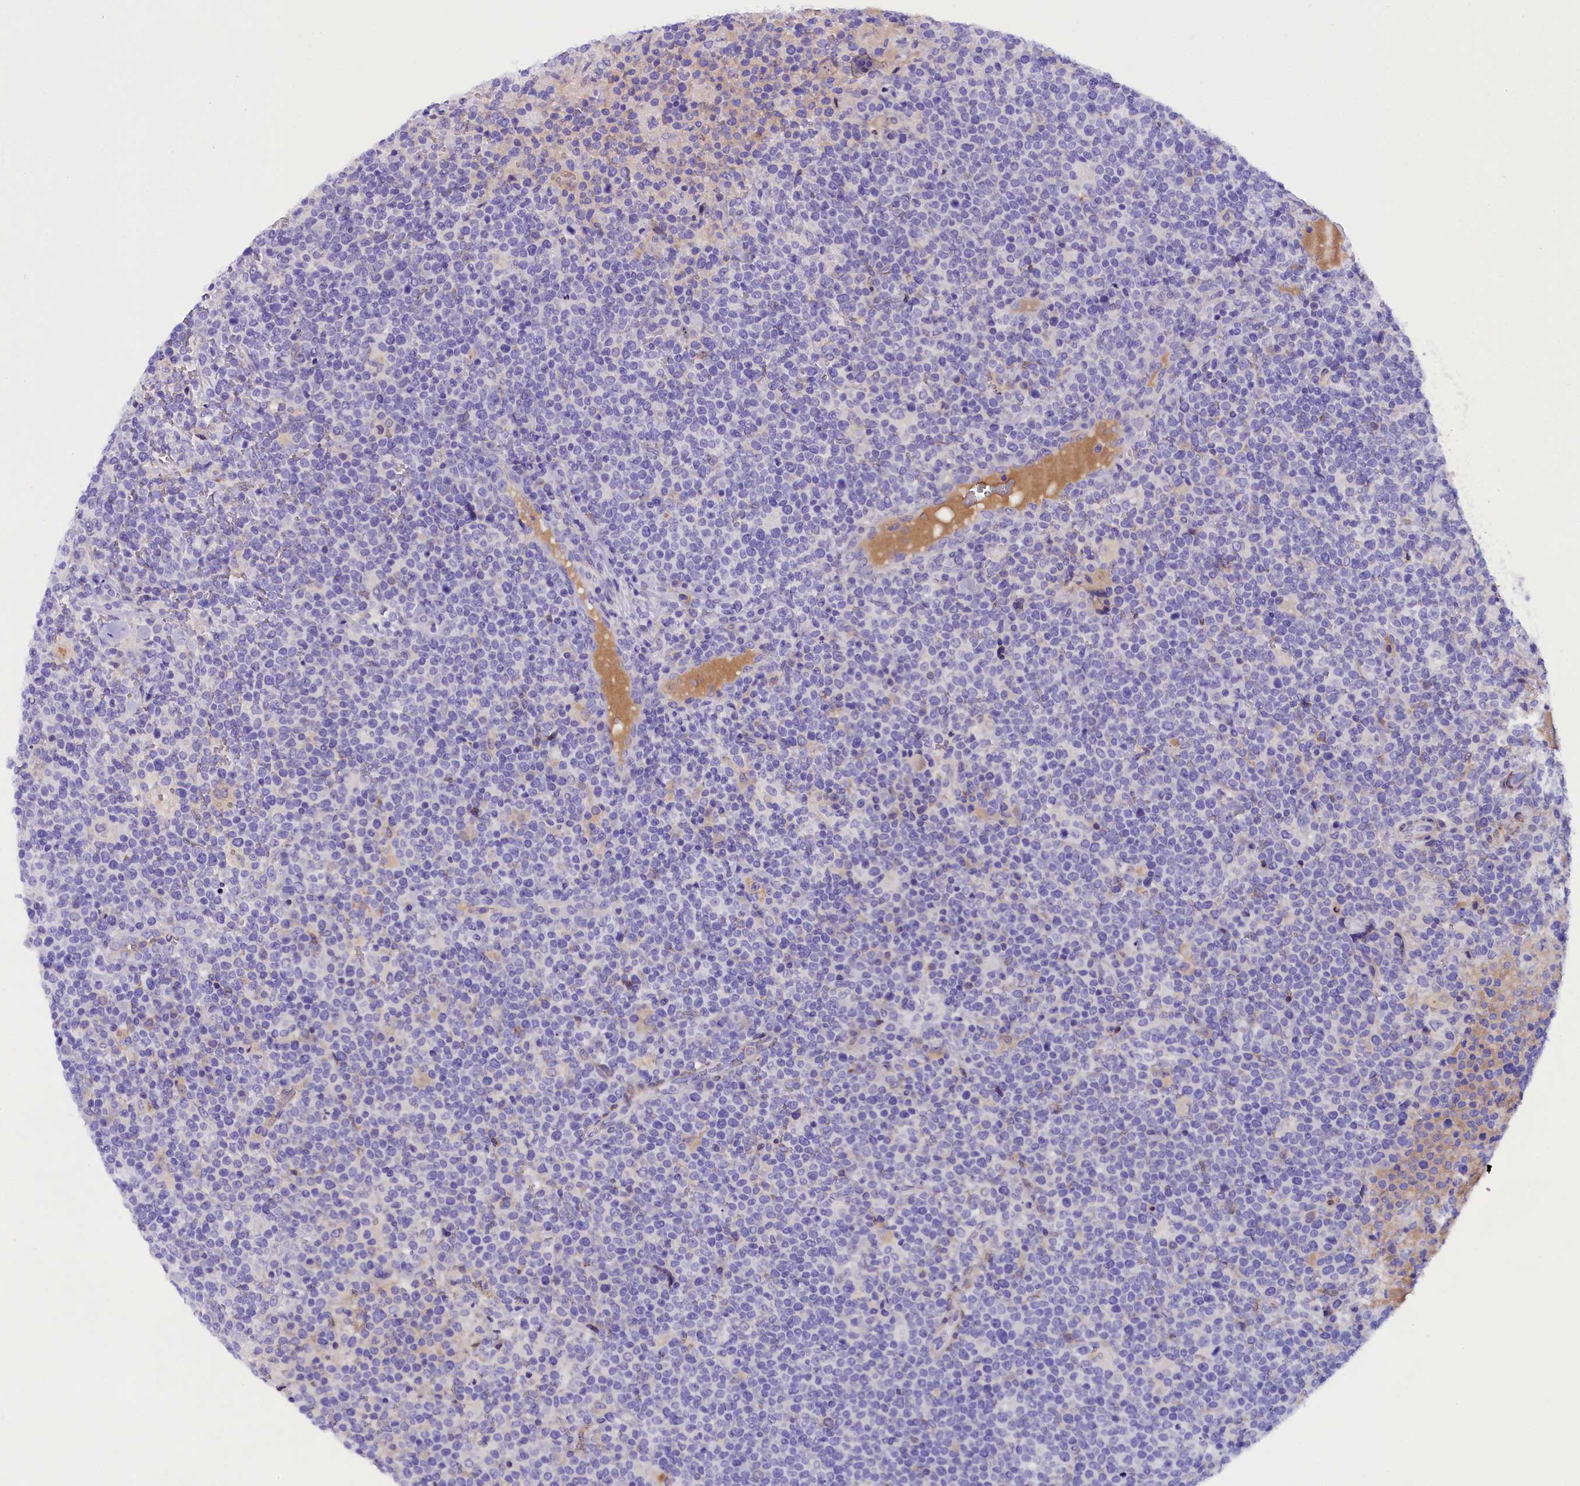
{"staining": {"intensity": "negative", "quantity": "none", "location": "none"}, "tissue": "lymphoma", "cell_type": "Tumor cells", "image_type": "cancer", "snomed": [{"axis": "morphology", "description": "Malignant lymphoma, non-Hodgkin's type, High grade"}, {"axis": "topography", "description": "Lymph node"}], "caption": "Tumor cells are negative for protein expression in human lymphoma.", "gene": "SOD3", "patient": {"sex": "male", "age": 61}}